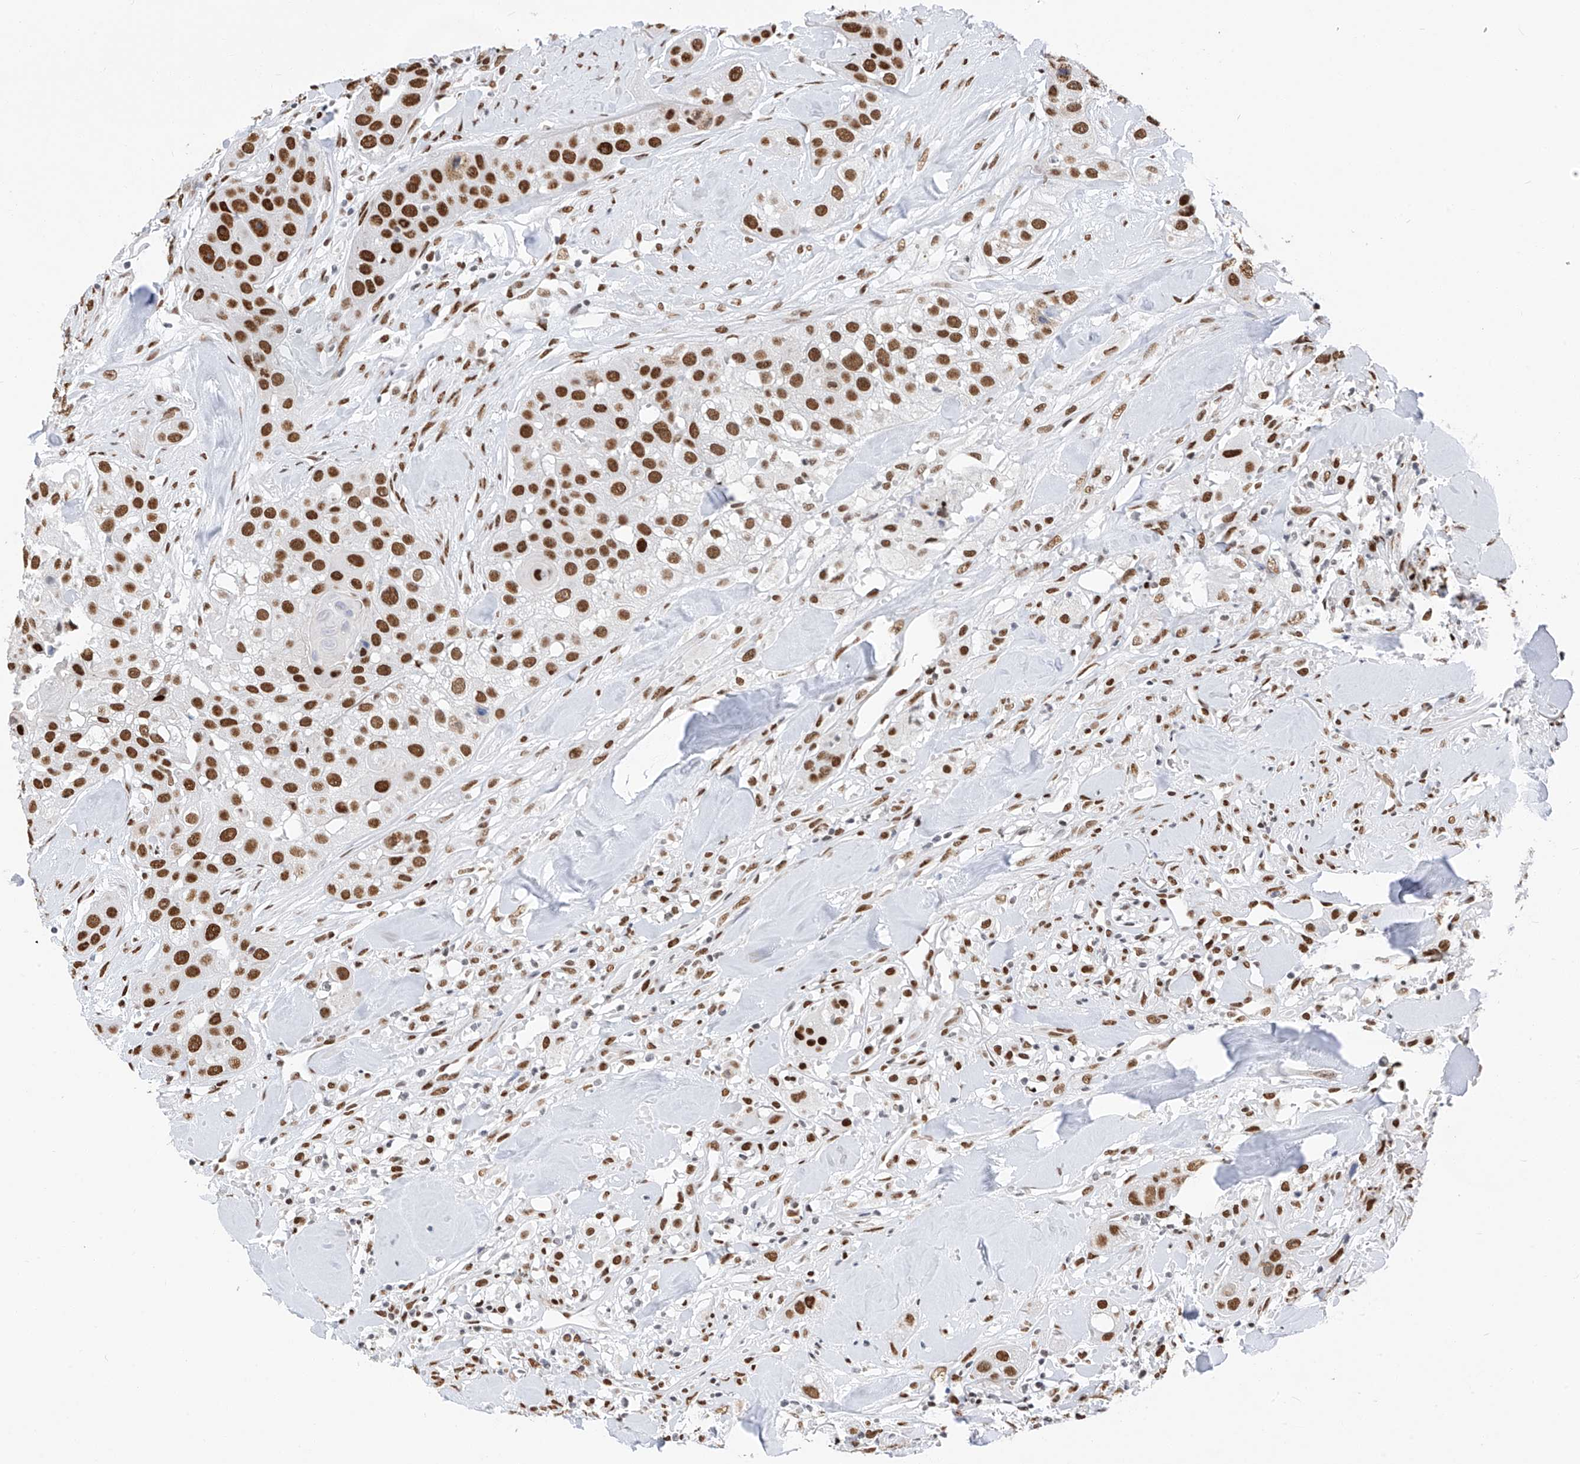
{"staining": {"intensity": "strong", "quantity": ">75%", "location": "nuclear"}, "tissue": "head and neck cancer", "cell_type": "Tumor cells", "image_type": "cancer", "snomed": [{"axis": "morphology", "description": "Normal tissue, NOS"}, {"axis": "morphology", "description": "Squamous cell carcinoma, NOS"}, {"axis": "topography", "description": "Skeletal muscle"}, {"axis": "topography", "description": "Head-Neck"}], "caption": "A high amount of strong nuclear staining is present in approximately >75% of tumor cells in squamous cell carcinoma (head and neck) tissue. (DAB (3,3'-diaminobenzidine) IHC with brightfield microscopy, high magnification).", "gene": "KHSRP", "patient": {"sex": "male", "age": 51}}